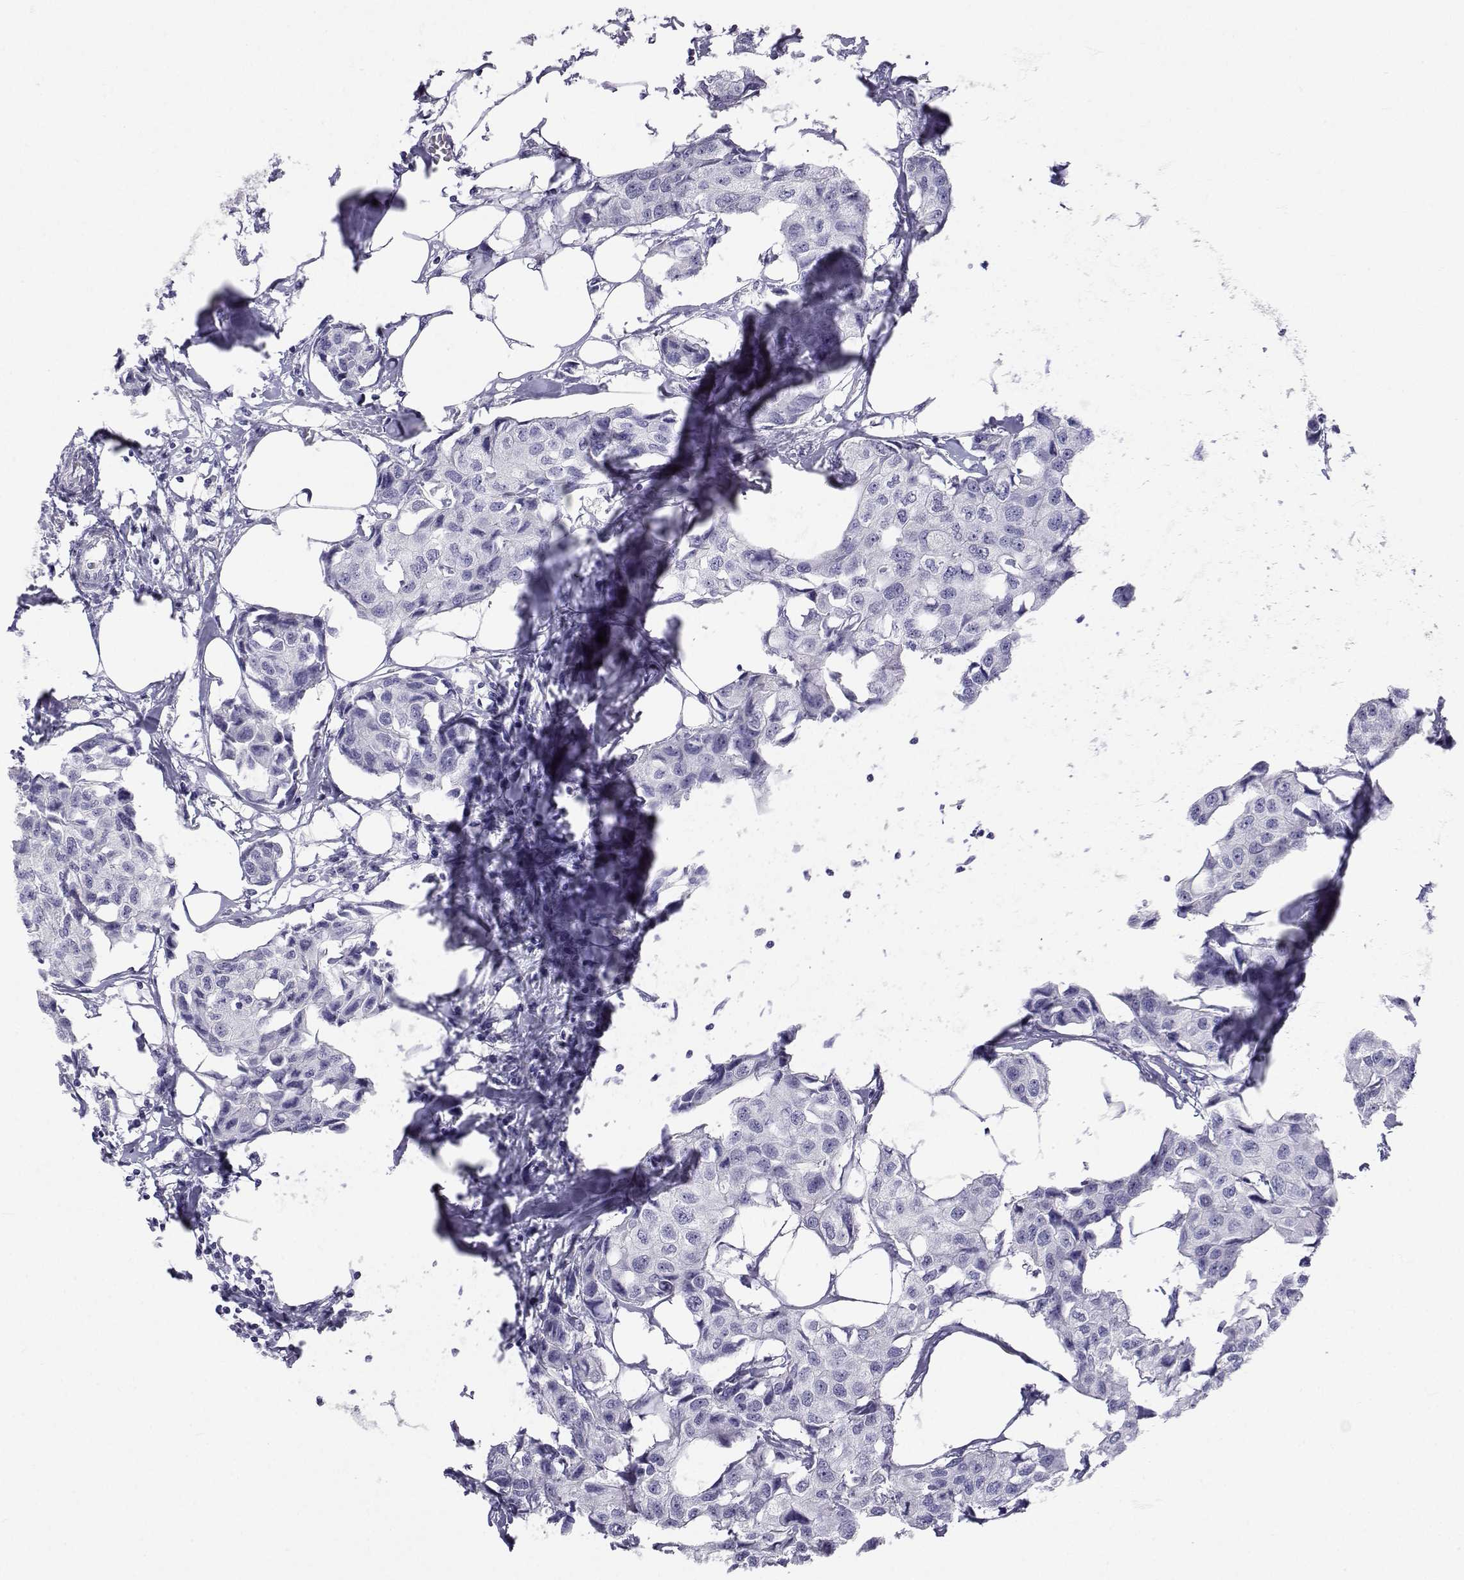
{"staining": {"intensity": "negative", "quantity": "none", "location": "none"}, "tissue": "breast cancer", "cell_type": "Tumor cells", "image_type": "cancer", "snomed": [{"axis": "morphology", "description": "Duct carcinoma"}, {"axis": "topography", "description": "Breast"}], "caption": "The IHC micrograph has no significant positivity in tumor cells of breast cancer (infiltrating ductal carcinoma) tissue.", "gene": "SLC6A3", "patient": {"sex": "female", "age": 80}}